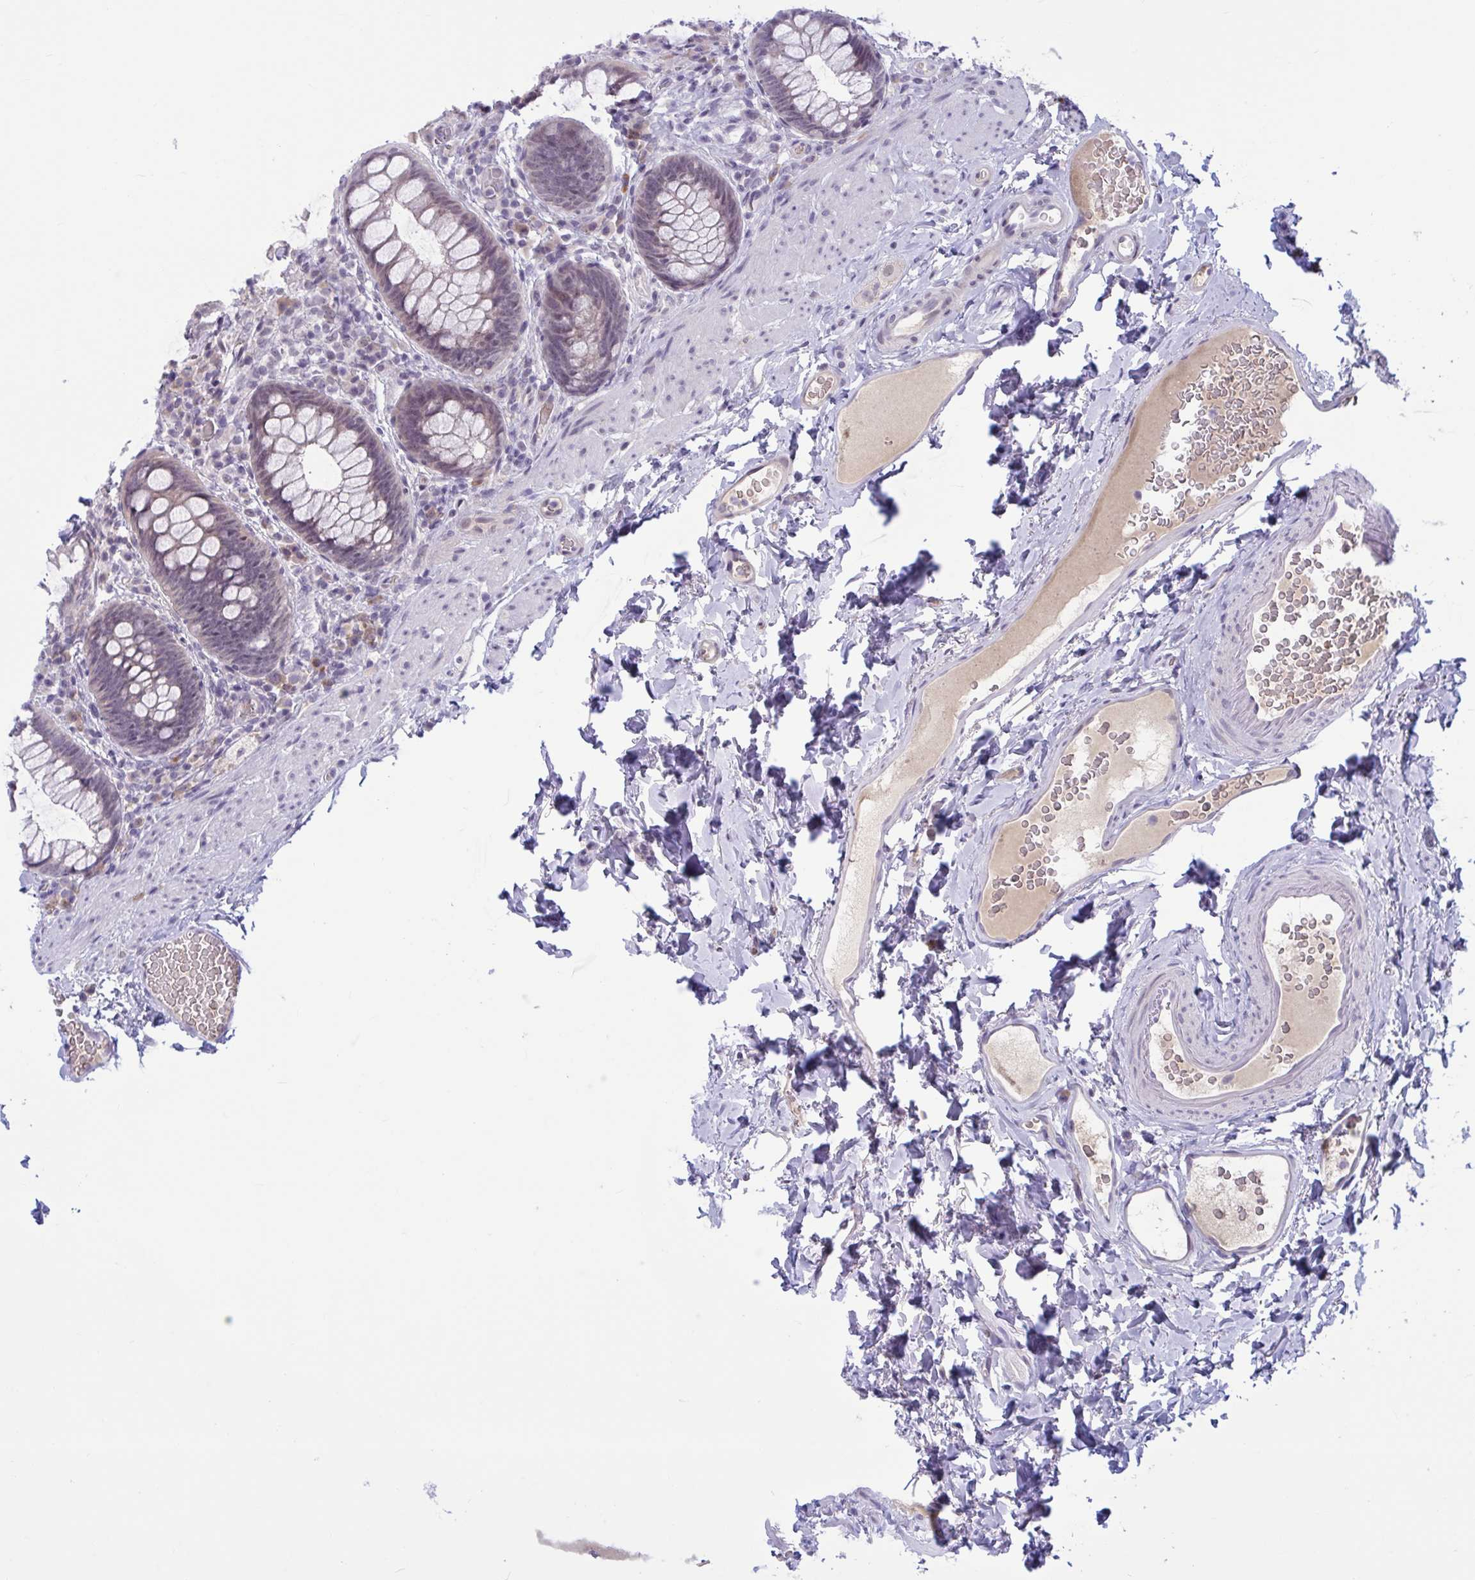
{"staining": {"intensity": "weak", "quantity": "<25%", "location": "cytoplasmic/membranous"}, "tissue": "rectum", "cell_type": "Glandular cells", "image_type": "normal", "snomed": [{"axis": "morphology", "description": "Normal tissue, NOS"}, {"axis": "topography", "description": "Rectum"}], "caption": "IHC micrograph of benign rectum: human rectum stained with DAB (3,3'-diaminobenzidine) displays no significant protein expression in glandular cells. (DAB (3,3'-diaminobenzidine) immunohistochemistry (IHC) with hematoxylin counter stain).", "gene": "CNGB3", "patient": {"sex": "female", "age": 69}}